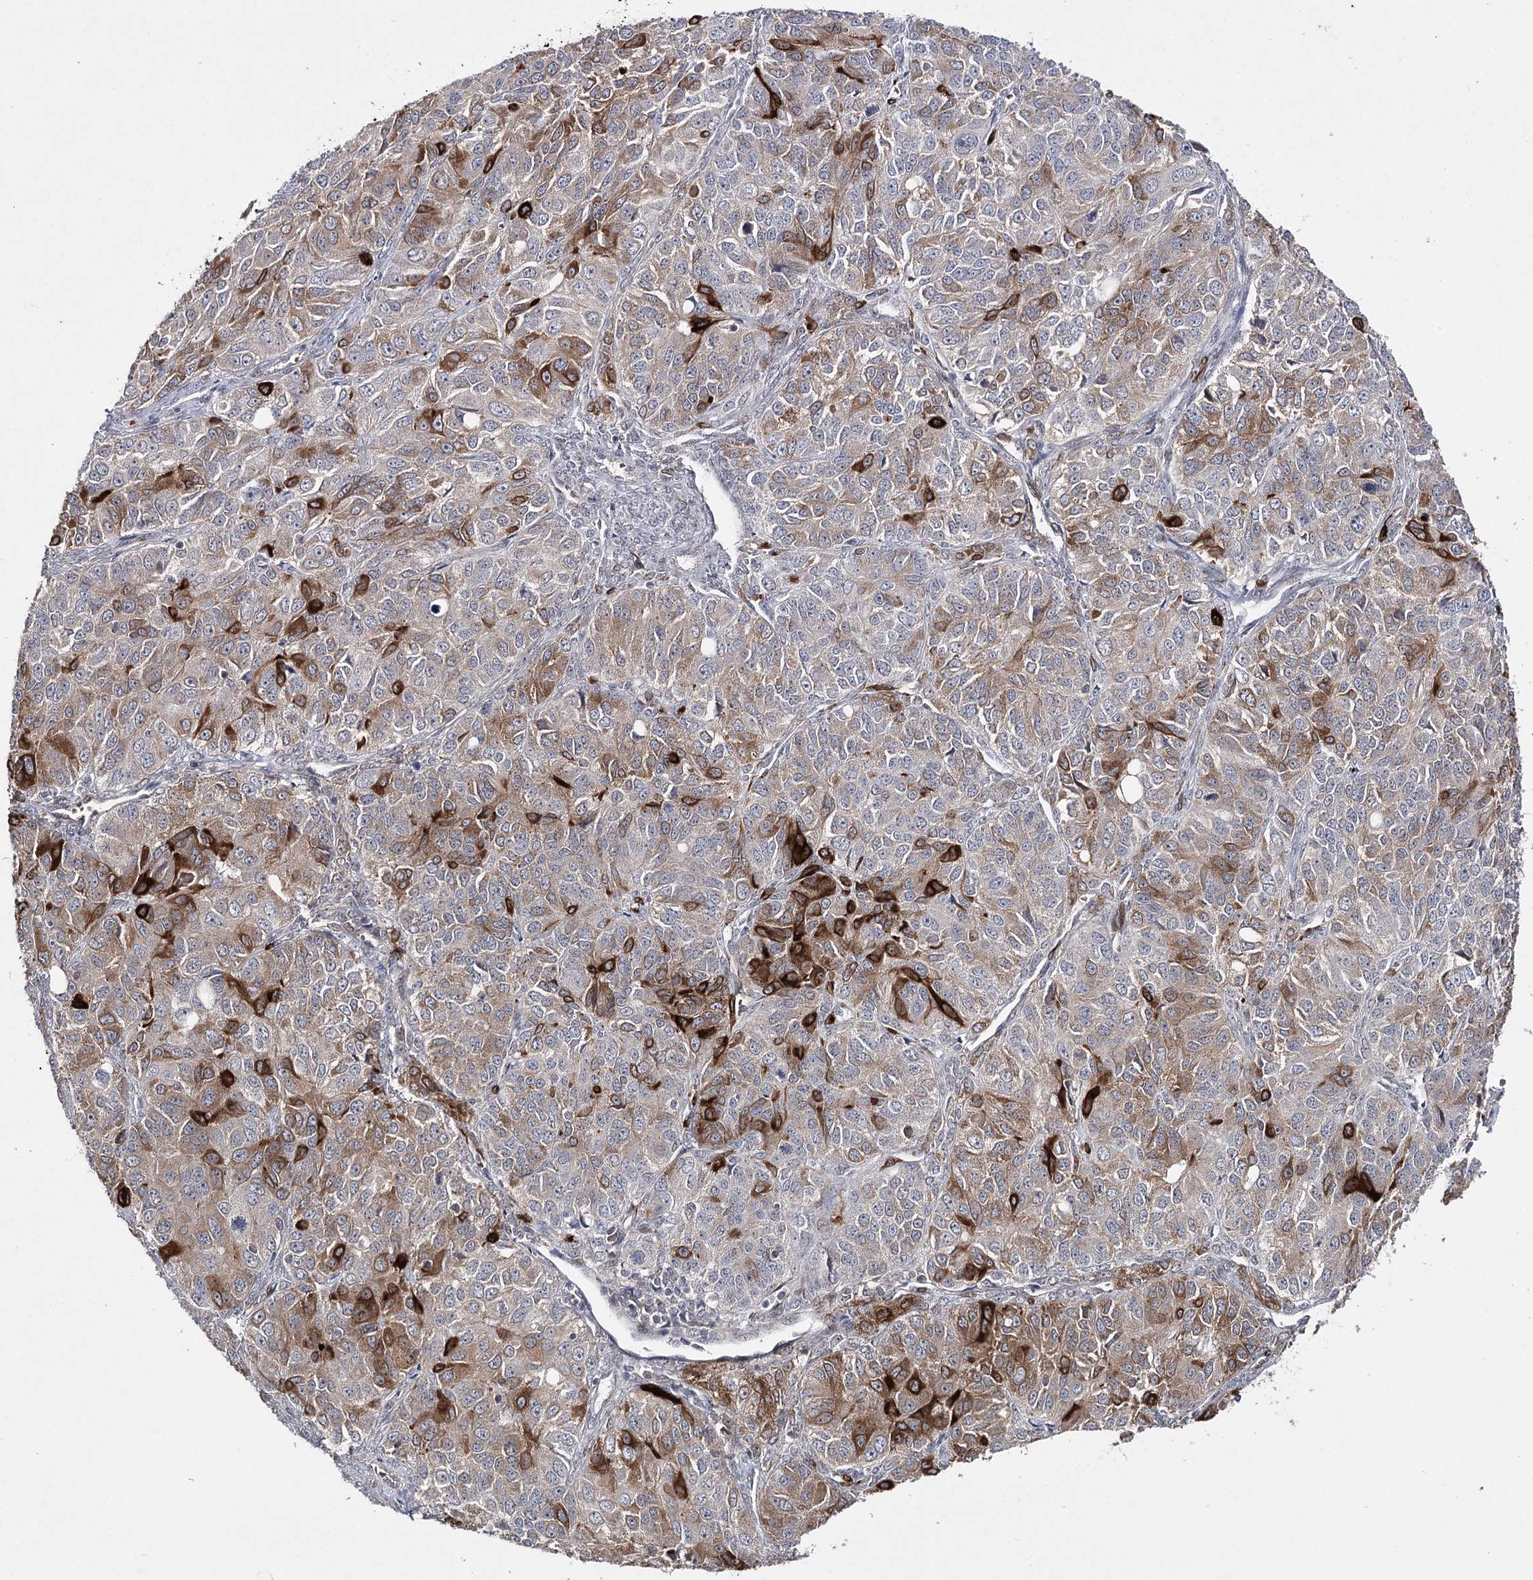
{"staining": {"intensity": "strong", "quantity": "25%-75%", "location": "cytoplasmic/membranous"}, "tissue": "ovarian cancer", "cell_type": "Tumor cells", "image_type": "cancer", "snomed": [{"axis": "morphology", "description": "Carcinoma, endometroid"}, {"axis": "topography", "description": "Ovary"}], "caption": "A brown stain labels strong cytoplasmic/membranous staining of a protein in endometroid carcinoma (ovarian) tumor cells.", "gene": "HSD11B2", "patient": {"sex": "female", "age": 51}}